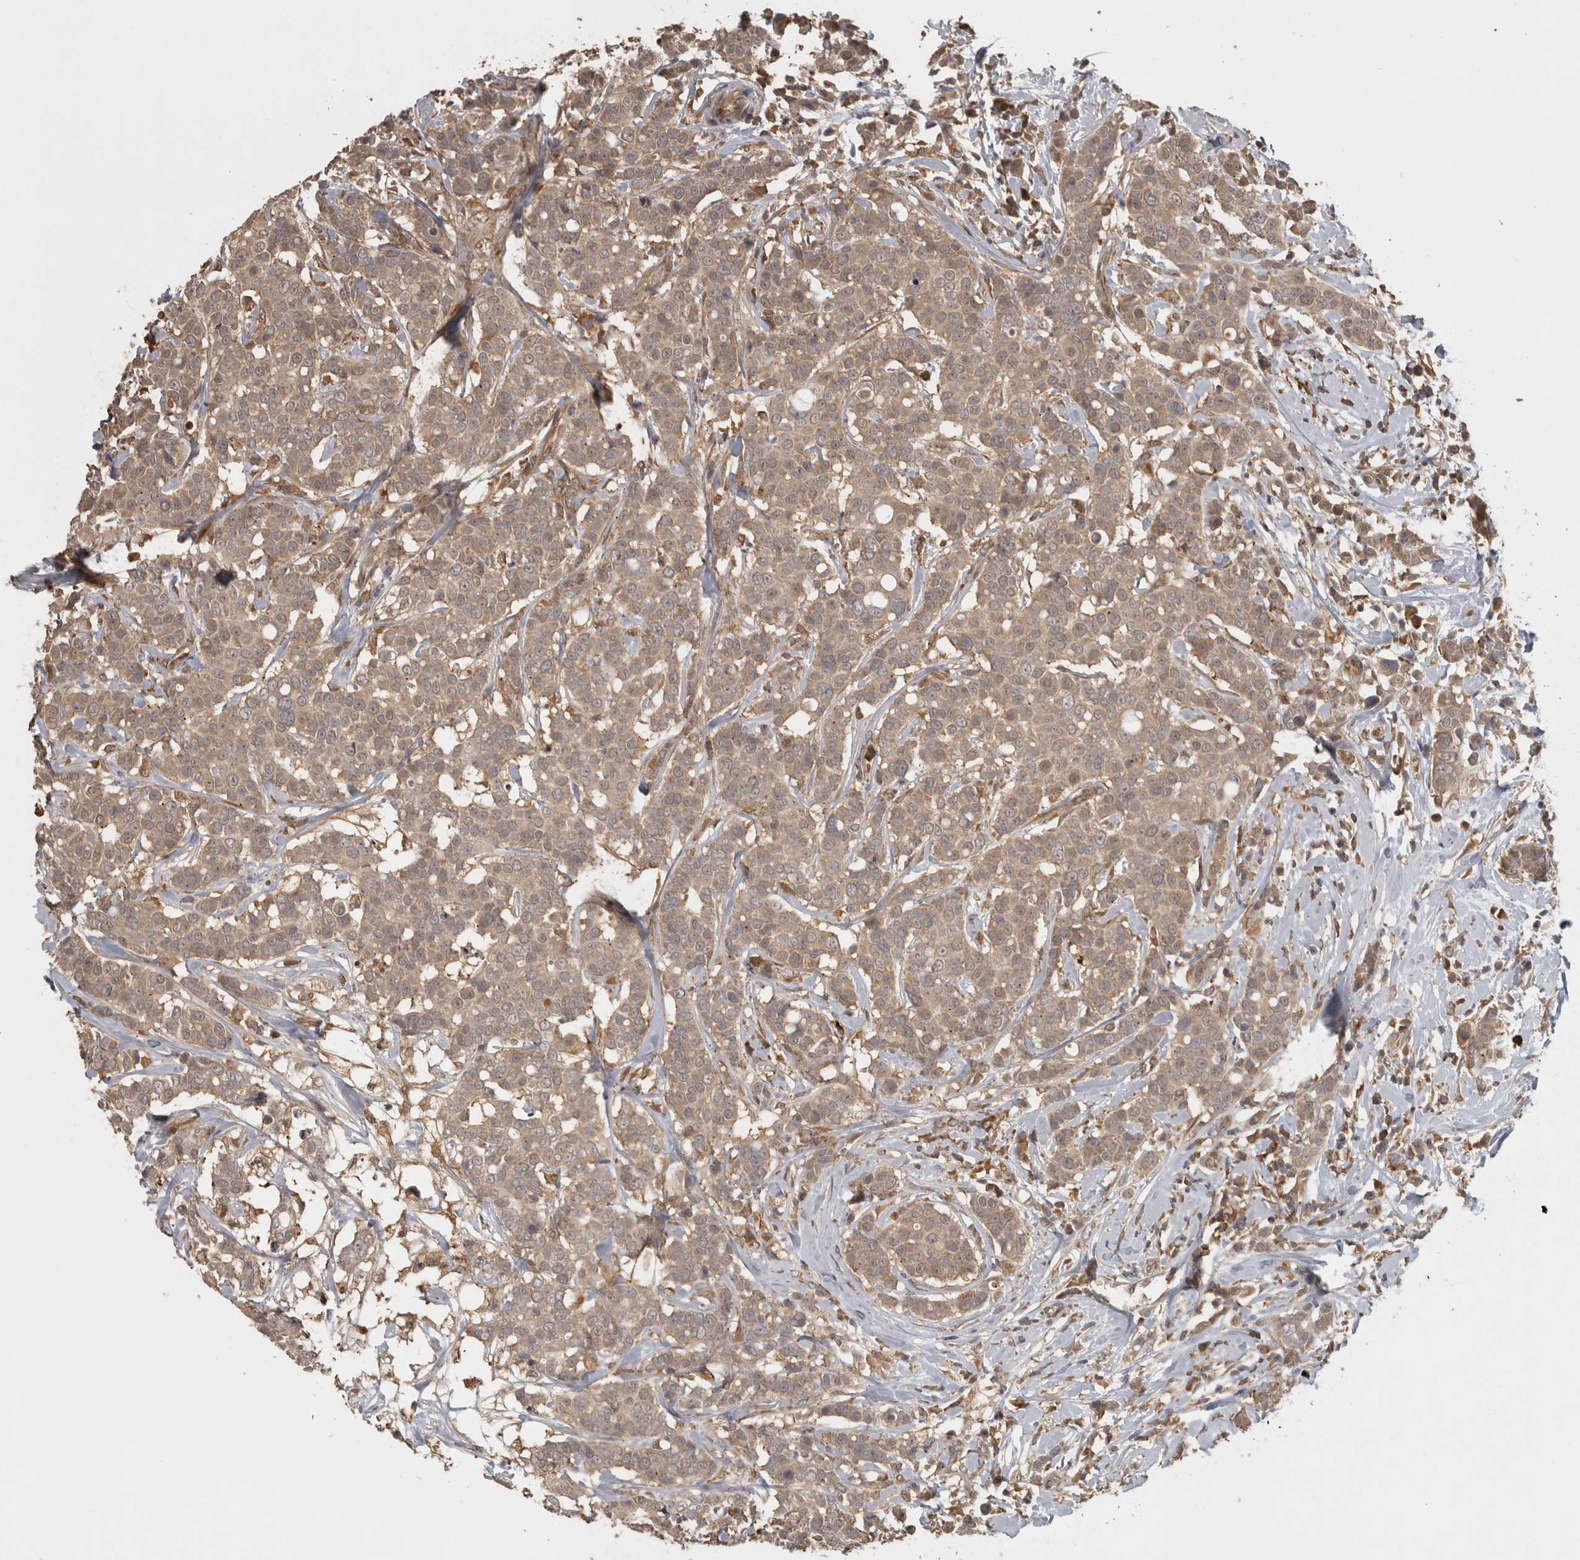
{"staining": {"intensity": "weak", "quantity": ">75%", "location": "cytoplasmic/membranous"}, "tissue": "breast cancer", "cell_type": "Tumor cells", "image_type": "cancer", "snomed": [{"axis": "morphology", "description": "Duct carcinoma"}, {"axis": "topography", "description": "Breast"}], "caption": "Breast cancer (infiltrating ductal carcinoma) stained for a protein (brown) demonstrates weak cytoplasmic/membranous positive expression in approximately >75% of tumor cells.", "gene": "MICU3", "patient": {"sex": "female", "age": 27}}